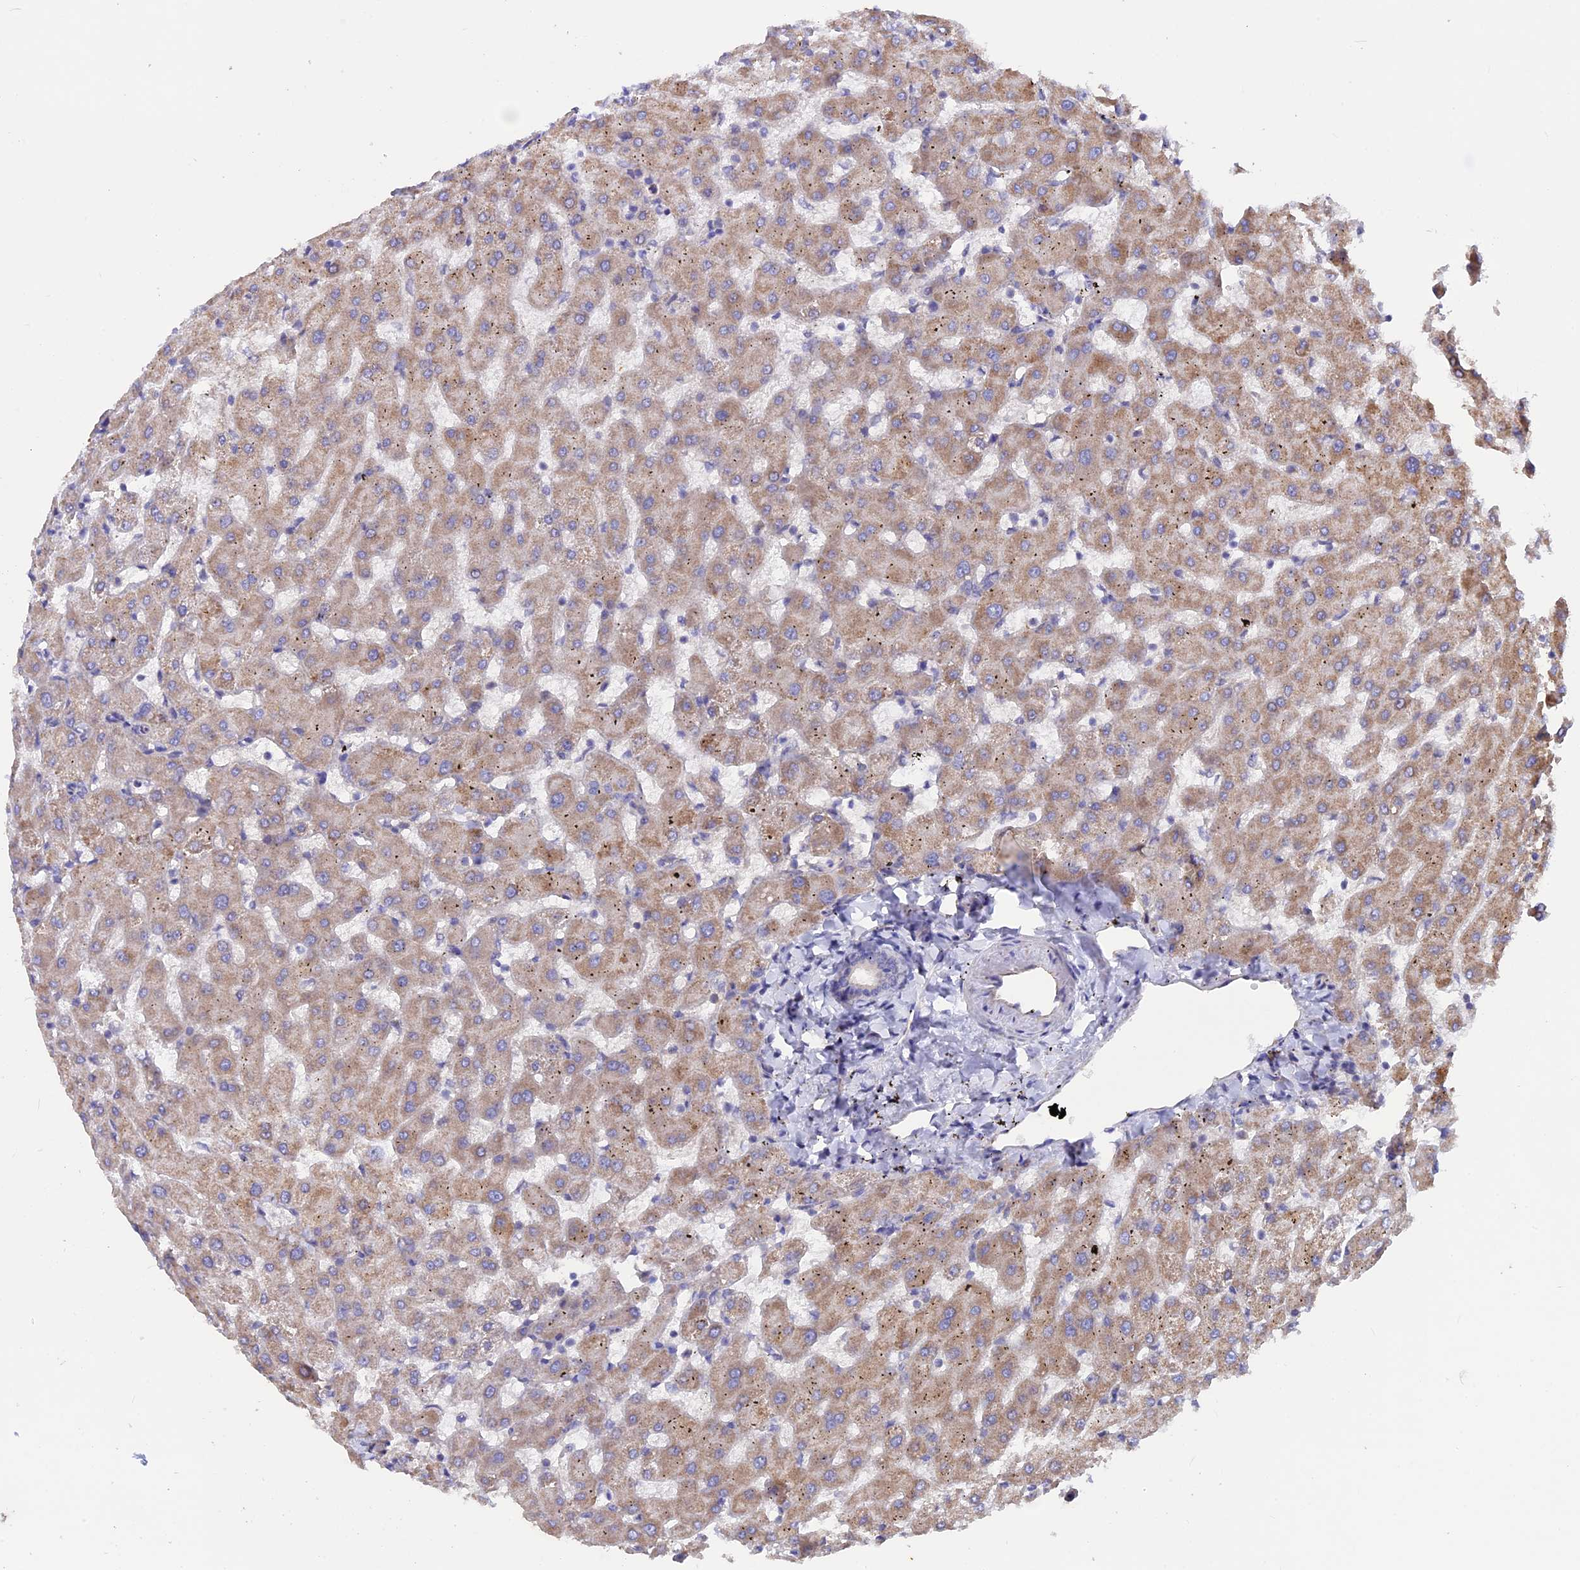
{"staining": {"intensity": "negative", "quantity": "none", "location": "none"}, "tissue": "liver", "cell_type": "Cholangiocytes", "image_type": "normal", "snomed": [{"axis": "morphology", "description": "Normal tissue, NOS"}, {"axis": "topography", "description": "Liver"}], "caption": "Image shows no protein staining in cholangiocytes of benign liver. Nuclei are stained in blue.", "gene": "HYCC1", "patient": {"sex": "female", "age": 63}}